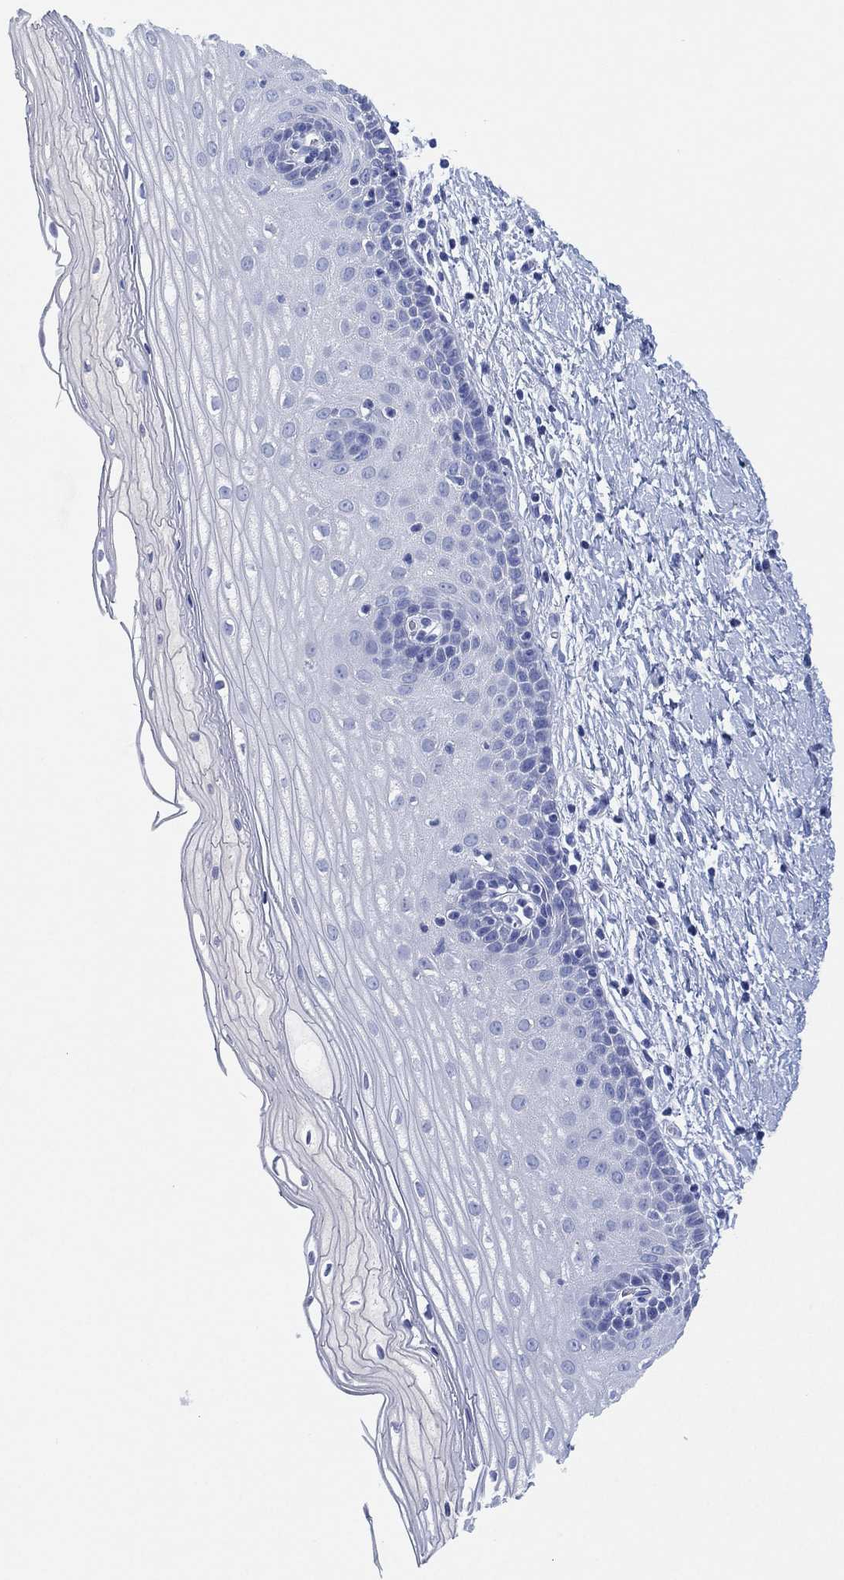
{"staining": {"intensity": "negative", "quantity": "none", "location": "none"}, "tissue": "cervix", "cell_type": "Squamous epithelial cells", "image_type": "normal", "snomed": [{"axis": "morphology", "description": "Normal tissue, NOS"}, {"axis": "topography", "description": "Cervix"}], "caption": "Immunohistochemistry (IHC) photomicrograph of unremarkable human cervix stained for a protein (brown), which exhibits no expression in squamous epithelial cells.", "gene": "SLC9C2", "patient": {"sex": "female", "age": 37}}